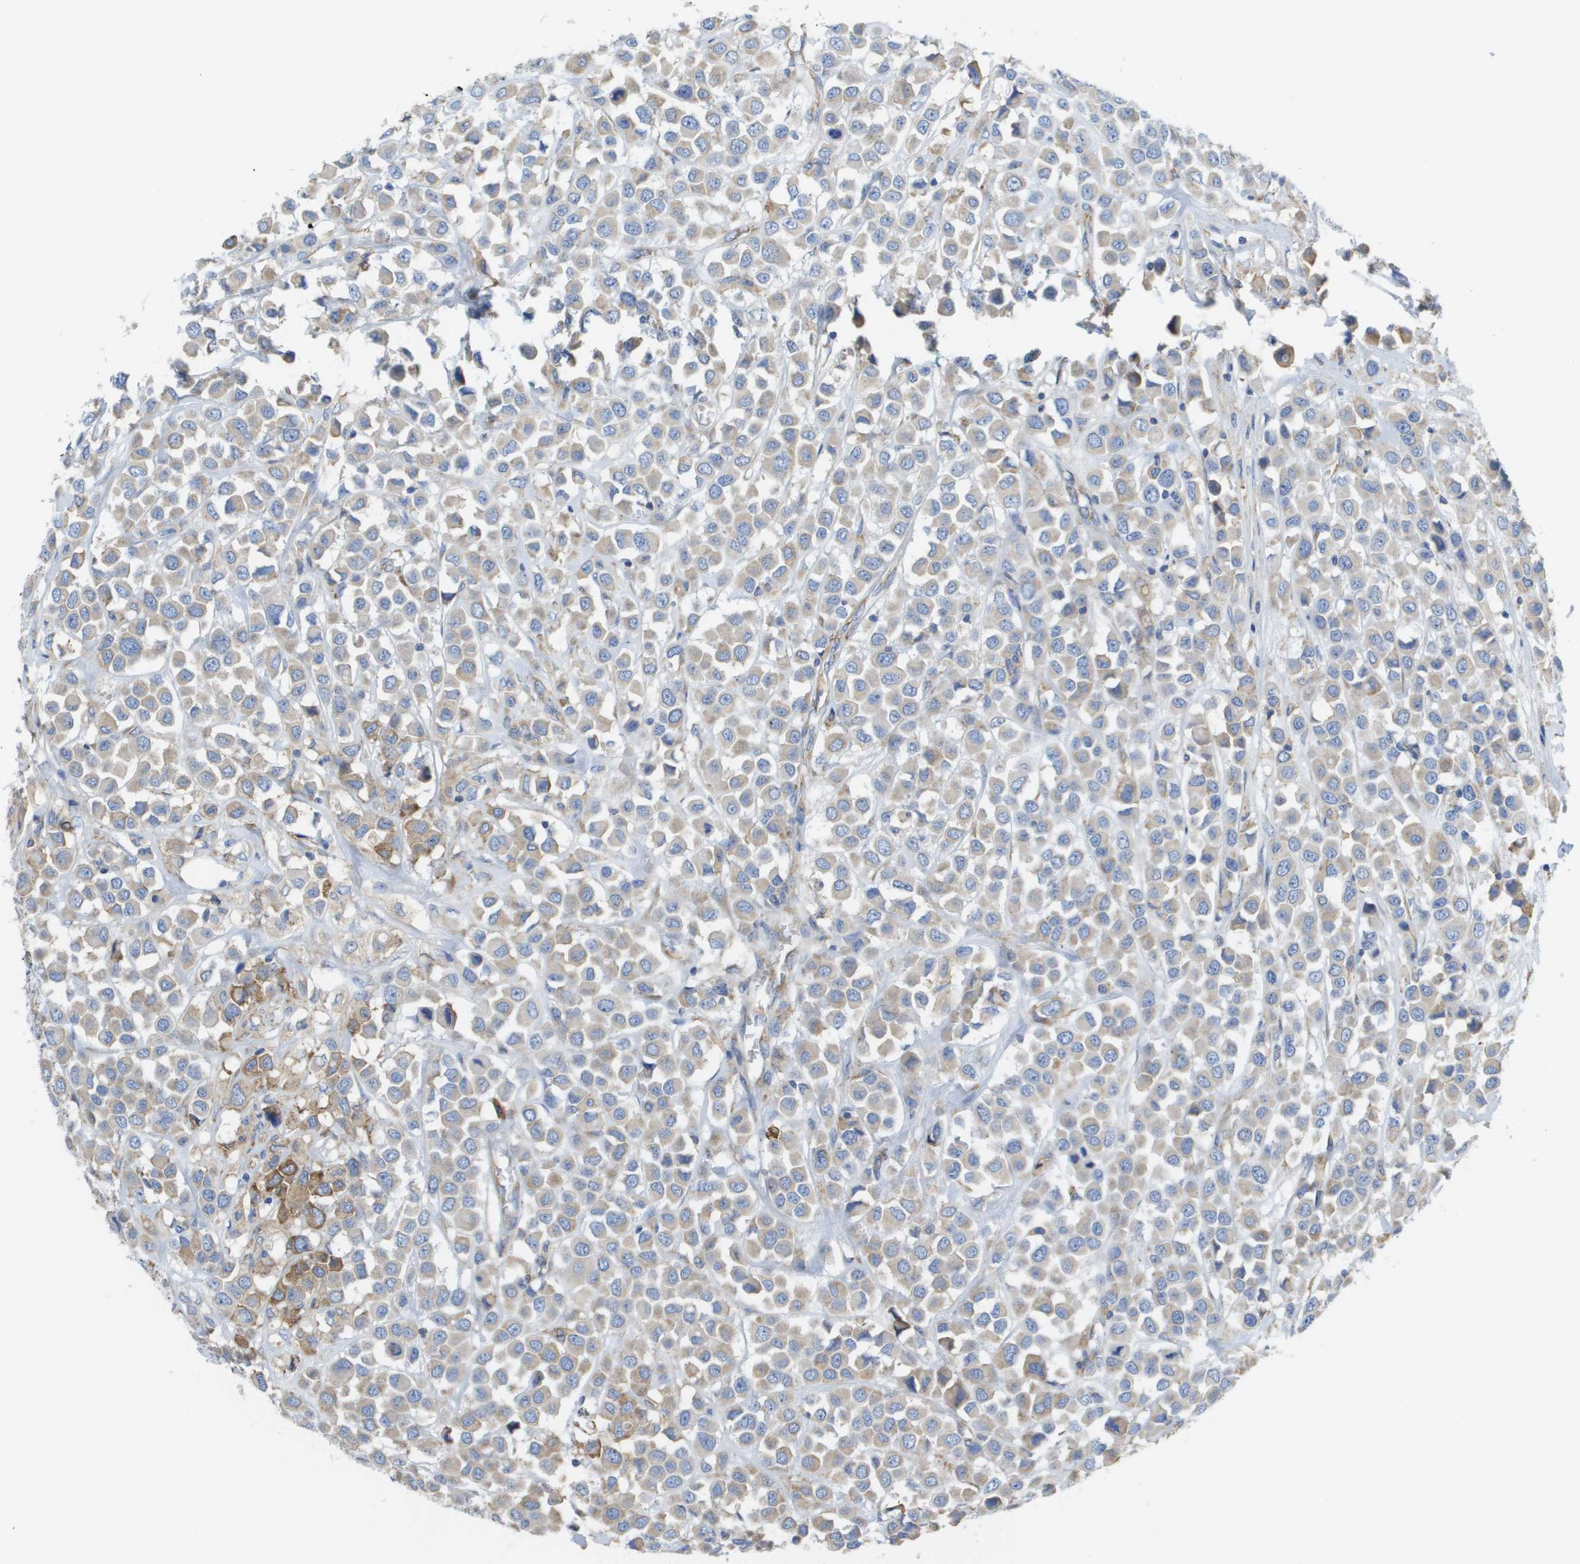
{"staining": {"intensity": "weak", "quantity": ">75%", "location": "cytoplasmic/membranous"}, "tissue": "breast cancer", "cell_type": "Tumor cells", "image_type": "cancer", "snomed": [{"axis": "morphology", "description": "Duct carcinoma"}, {"axis": "topography", "description": "Breast"}], "caption": "Weak cytoplasmic/membranous positivity is identified in about >75% of tumor cells in breast invasive ductal carcinoma. (brown staining indicates protein expression, while blue staining denotes nuclei).", "gene": "SDR42E1", "patient": {"sex": "female", "age": 61}}